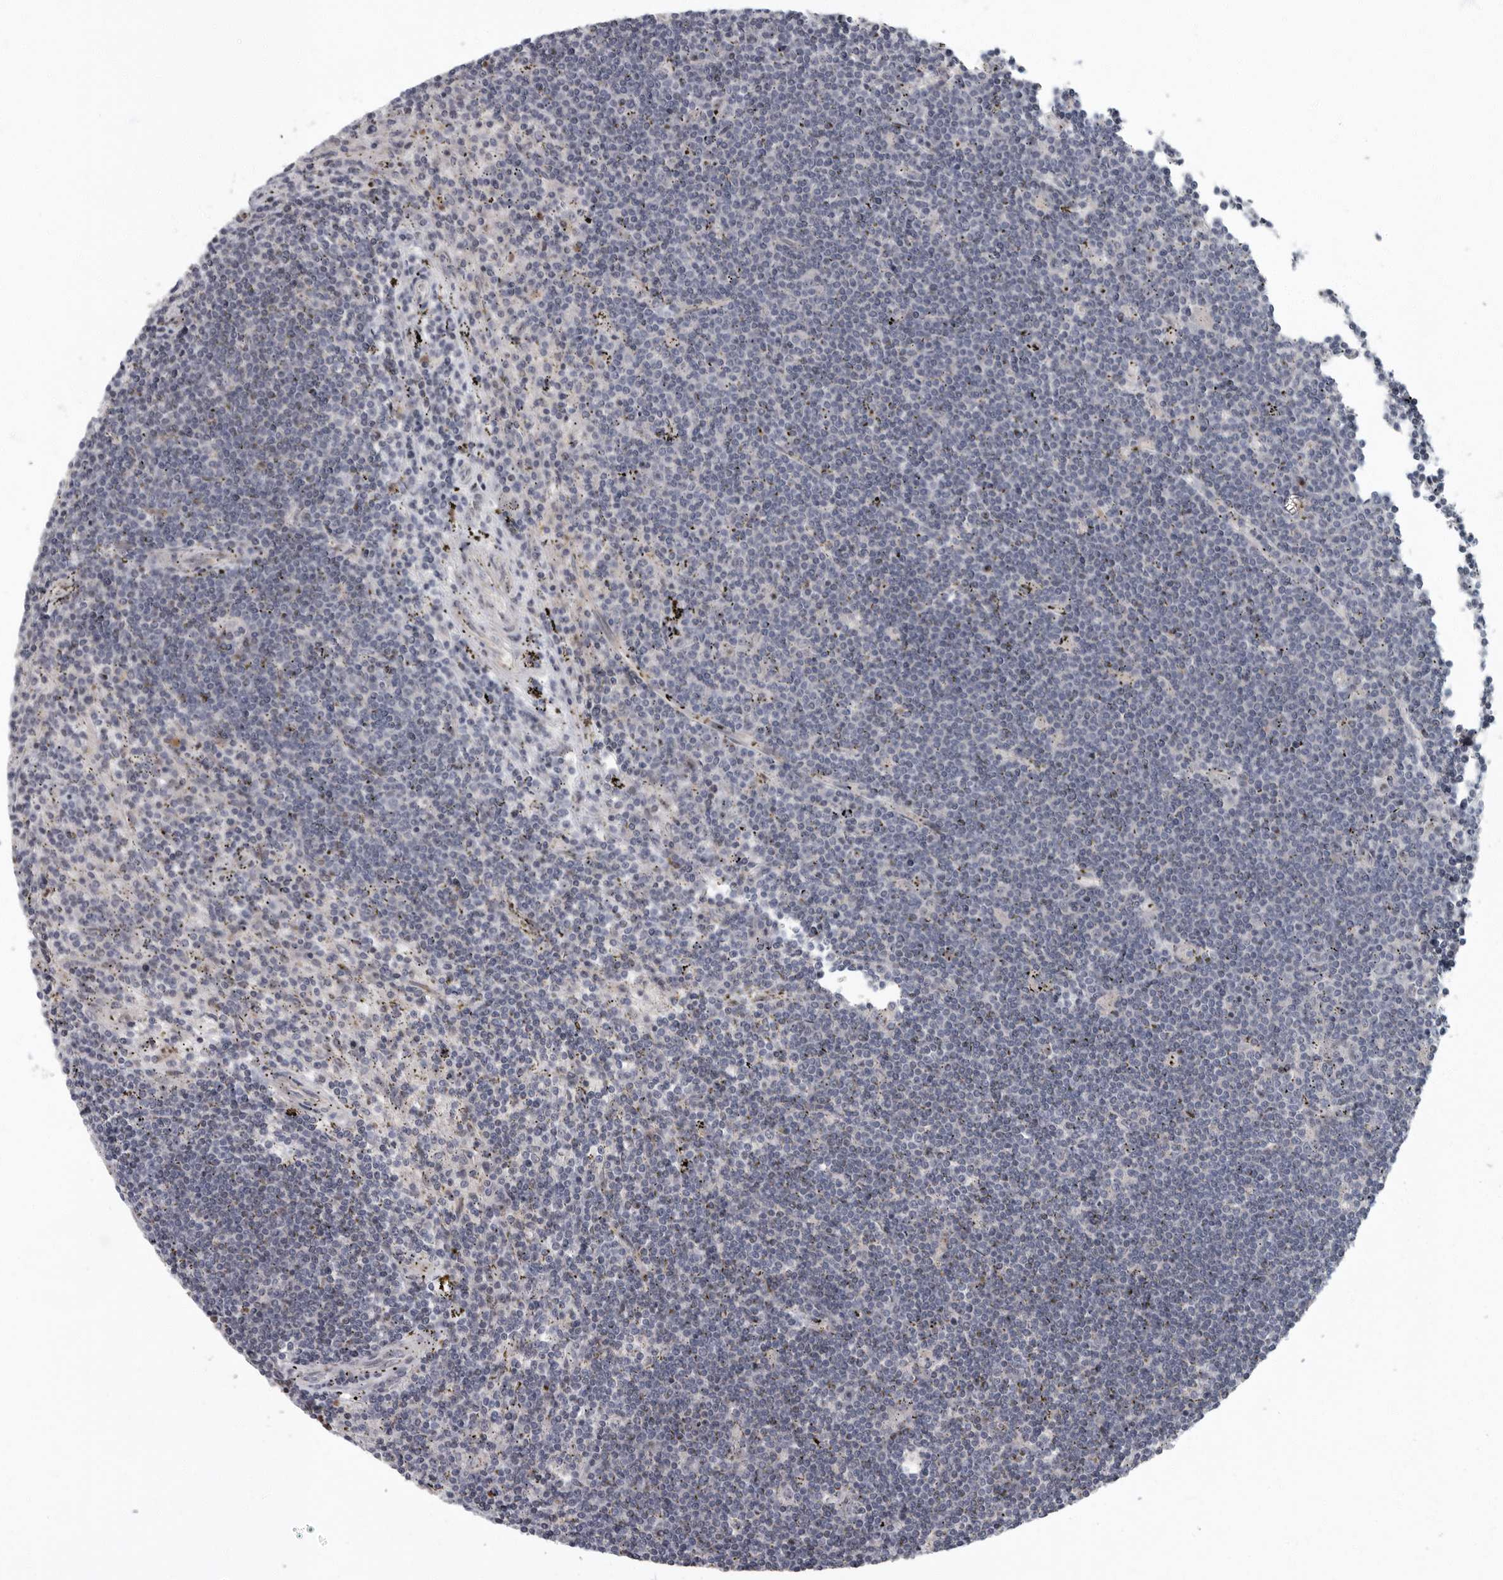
{"staining": {"intensity": "negative", "quantity": "none", "location": "none"}, "tissue": "lymphoma", "cell_type": "Tumor cells", "image_type": "cancer", "snomed": [{"axis": "morphology", "description": "Malignant lymphoma, non-Hodgkin's type, Low grade"}, {"axis": "topography", "description": "Spleen"}], "caption": "Tumor cells show no significant expression in lymphoma.", "gene": "PDCD11", "patient": {"sex": "male", "age": 76}}